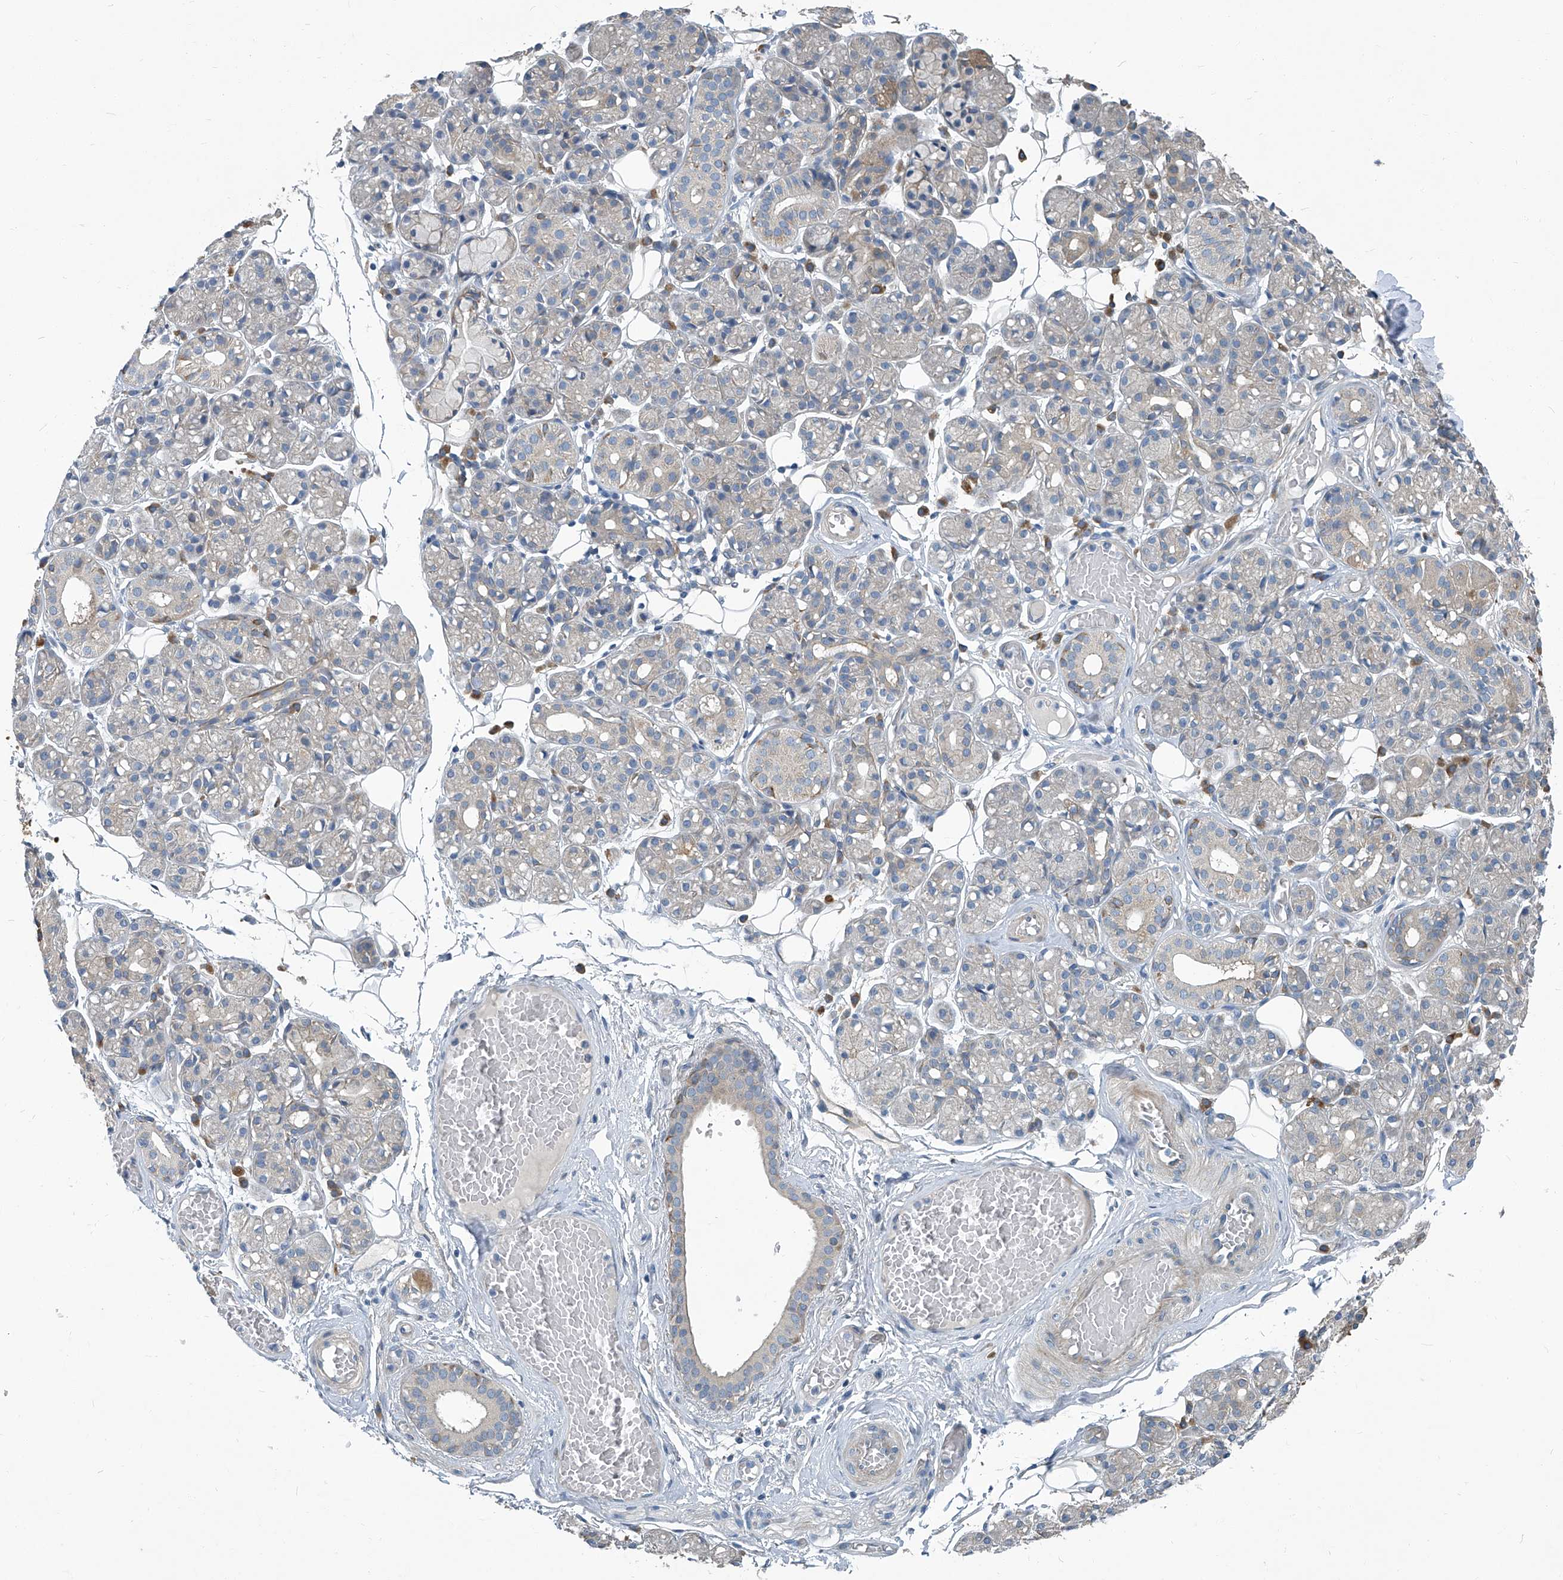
{"staining": {"intensity": "strong", "quantity": "<25%", "location": "cytoplasmic/membranous"}, "tissue": "salivary gland", "cell_type": "Glandular cells", "image_type": "normal", "snomed": [{"axis": "morphology", "description": "Normal tissue, NOS"}, {"axis": "topography", "description": "Salivary gland"}], "caption": "This is an image of immunohistochemistry (IHC) staining of unremarkable salivary gland, which shows strong staining in the cytoplasmic/membranous of glandular cells.", "gene": "SLC26A11", "patient": {"sex": "male", "age": 63}}